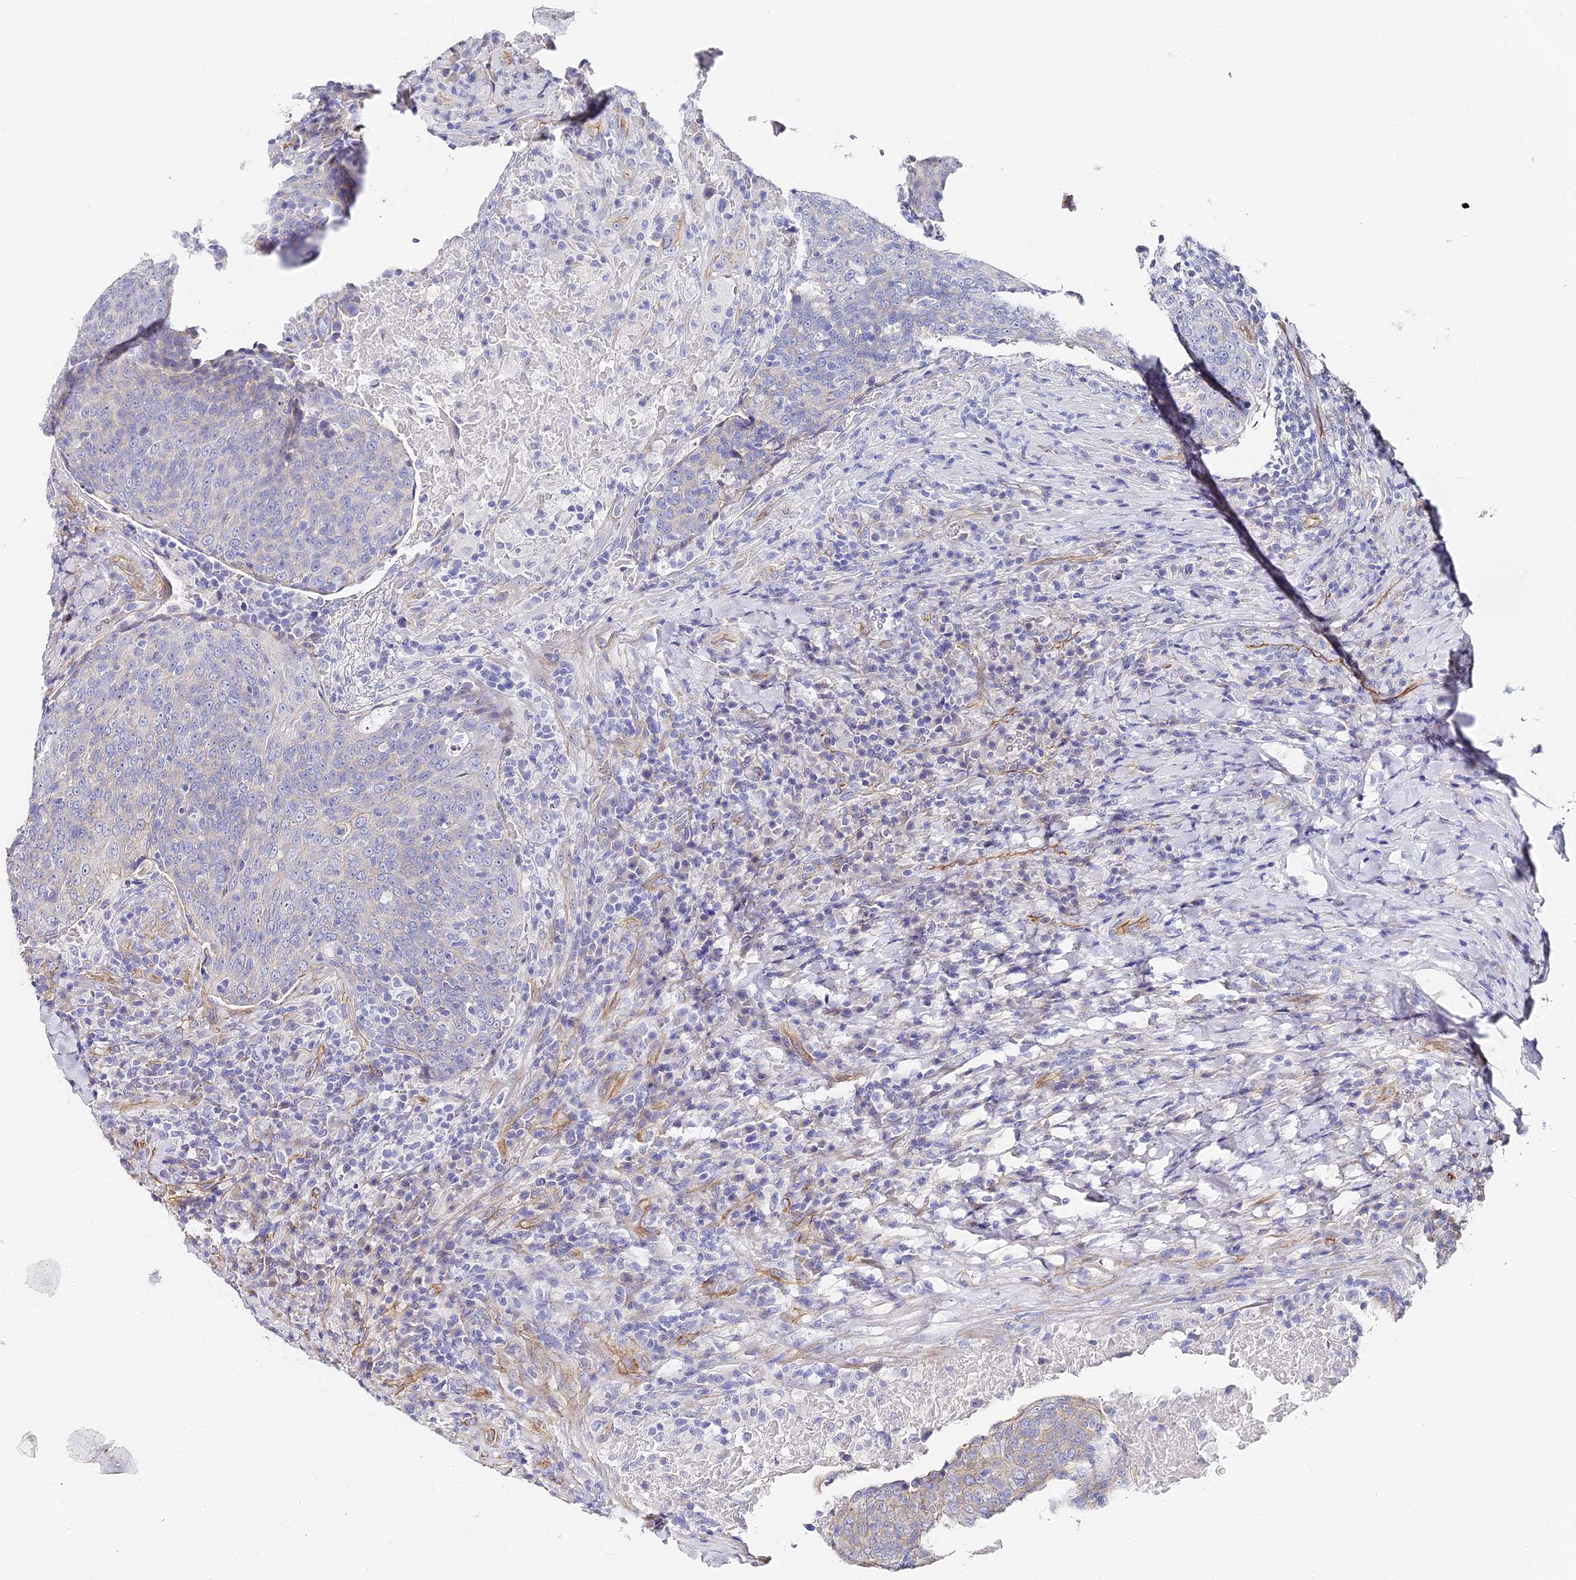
{"staining": {"intensity": "negative", "quantity": "none", "location": "none"}, "tissue": "head and neck cancer", "cell_type": "Tumor cells", "image_type": "cancer", "snomed": [{"axis": "morphology", "description": "Squamous cell carcinoma, NOS"}, {"axis": "morphology", "description": "Squamous cell carcinoma, metastatic, NOS"}, {"axis": "topography", "description": "Lymph node"}, {"axis": "topography", "description": "Head-Neck"}], "caption": "Metastatic squamous cell carcinoma (head and neck) was stained to show a protein in brown. There is no significant staining in tumor cells.", "gene": "CCDC30", "patient": {"sex": "male", "age": 62}}